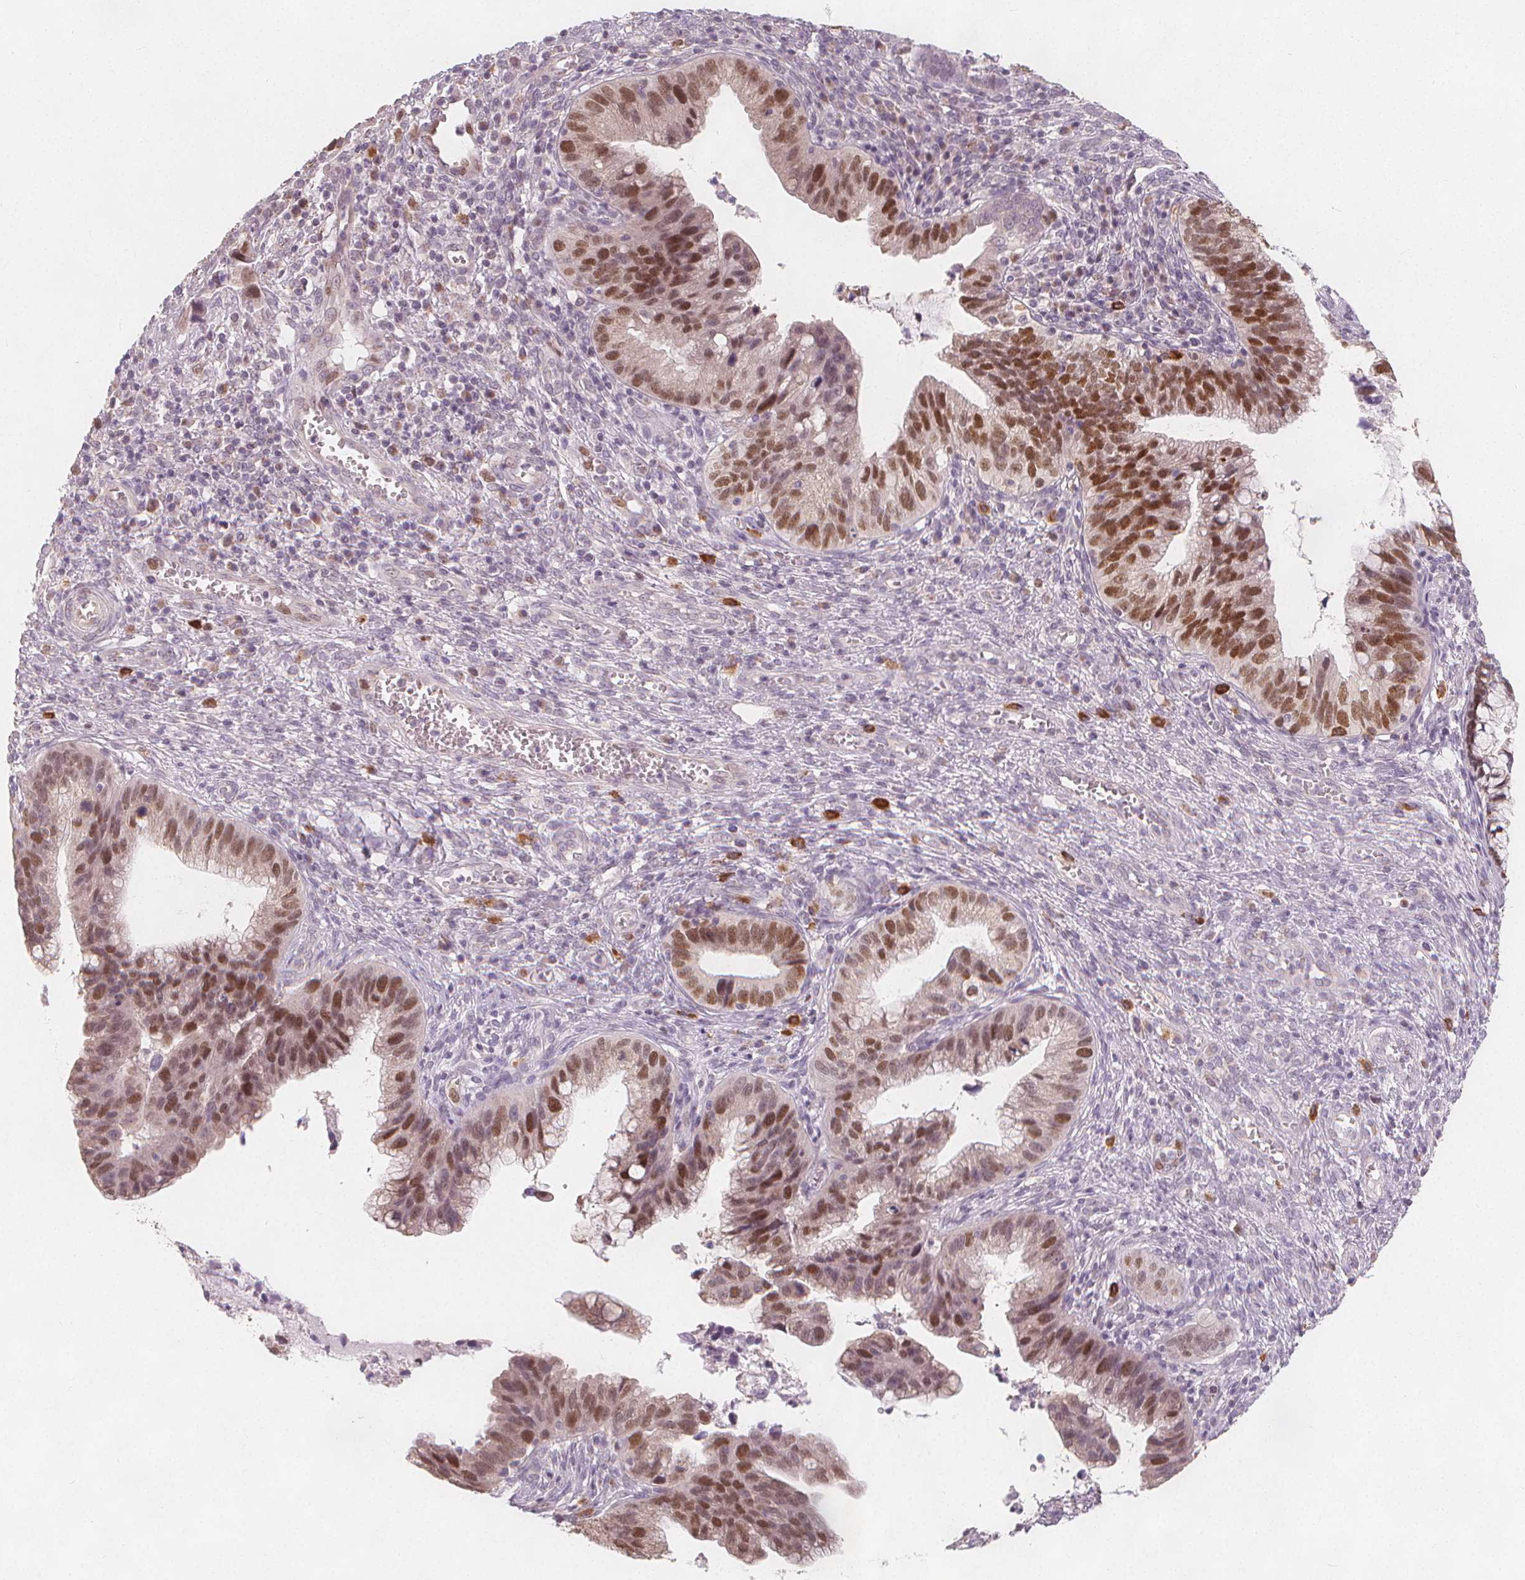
{"staining": {"intensity": "moderate", "quantity": ">75%", "location": "nuclear"}, "tissue": "cervical cancer", "cell_type": "Tumor cells", "image_type": "cancer", "snomed": [{"axis": "morphology", "description": "Adenocarcinoma, NOS"}, {"axis": "topography", "description": "Cervix"}], "caption": "The immunohistochemical stain labels moderate nuclear positivity in tumor cells of cervical cancer (adenocarcinoma) tissue.", "gene": "TIPIN", "patient": {"sex": "female", "age": 34}}